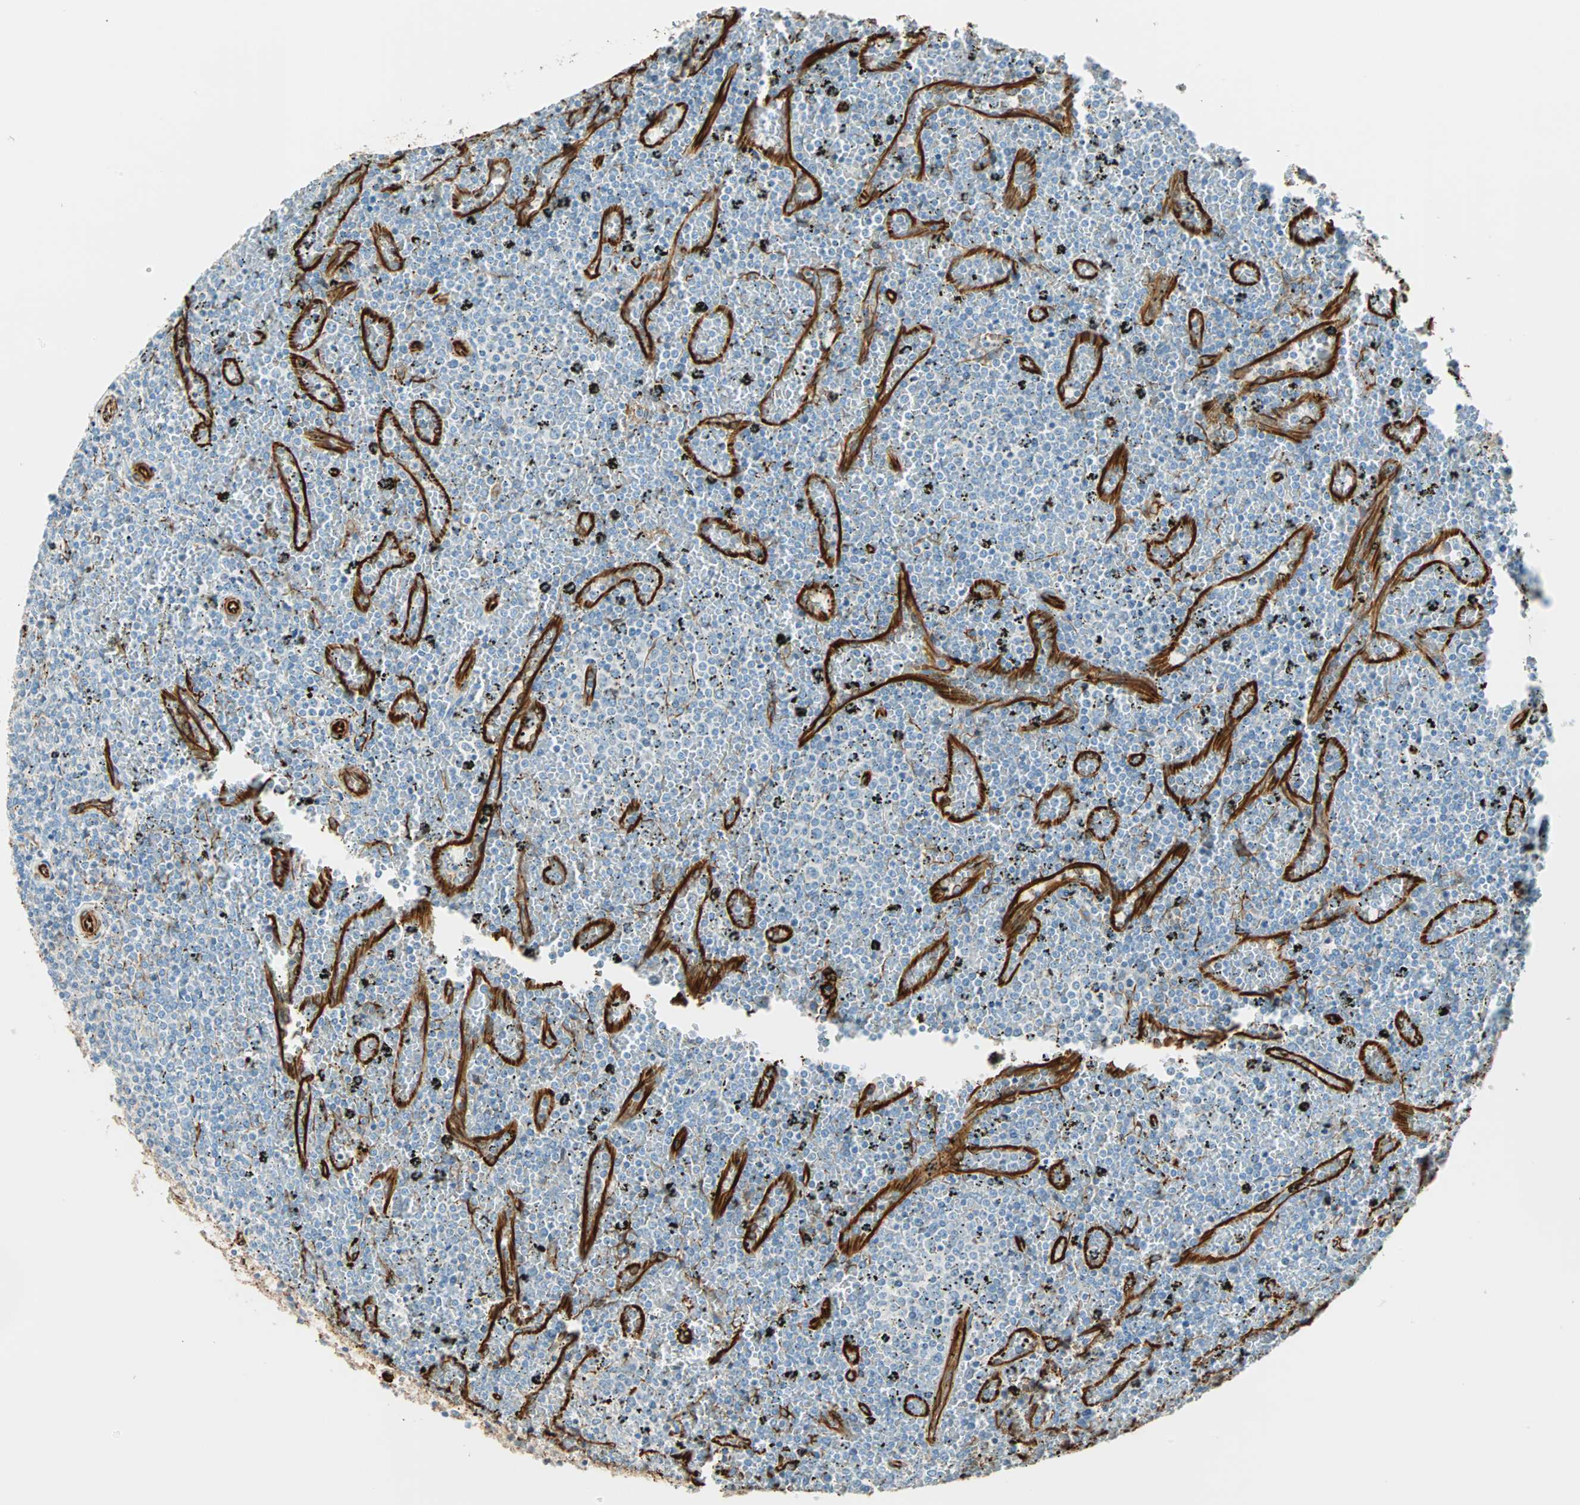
{"staining": {"intensity": "negative", "quantity": "none", "location": "none"}, "tissue": "lymphoma", "cell_type": "Tumor cells", "image_type": "cancer", "snomed": [{"axis": "morphology", "description": "Malignant lymphoma, non-Hodgkin's type, Low grade"}, {"axis": "topography", "description": "Spleen"}], "caption": "Malignant lymphoma, non-Hodgkin's type (low-grade) stained for a protein using IHC exhibits no staining tumor cells.", "gene": "NES", "patient": {"sex": "female", "age": 77}}